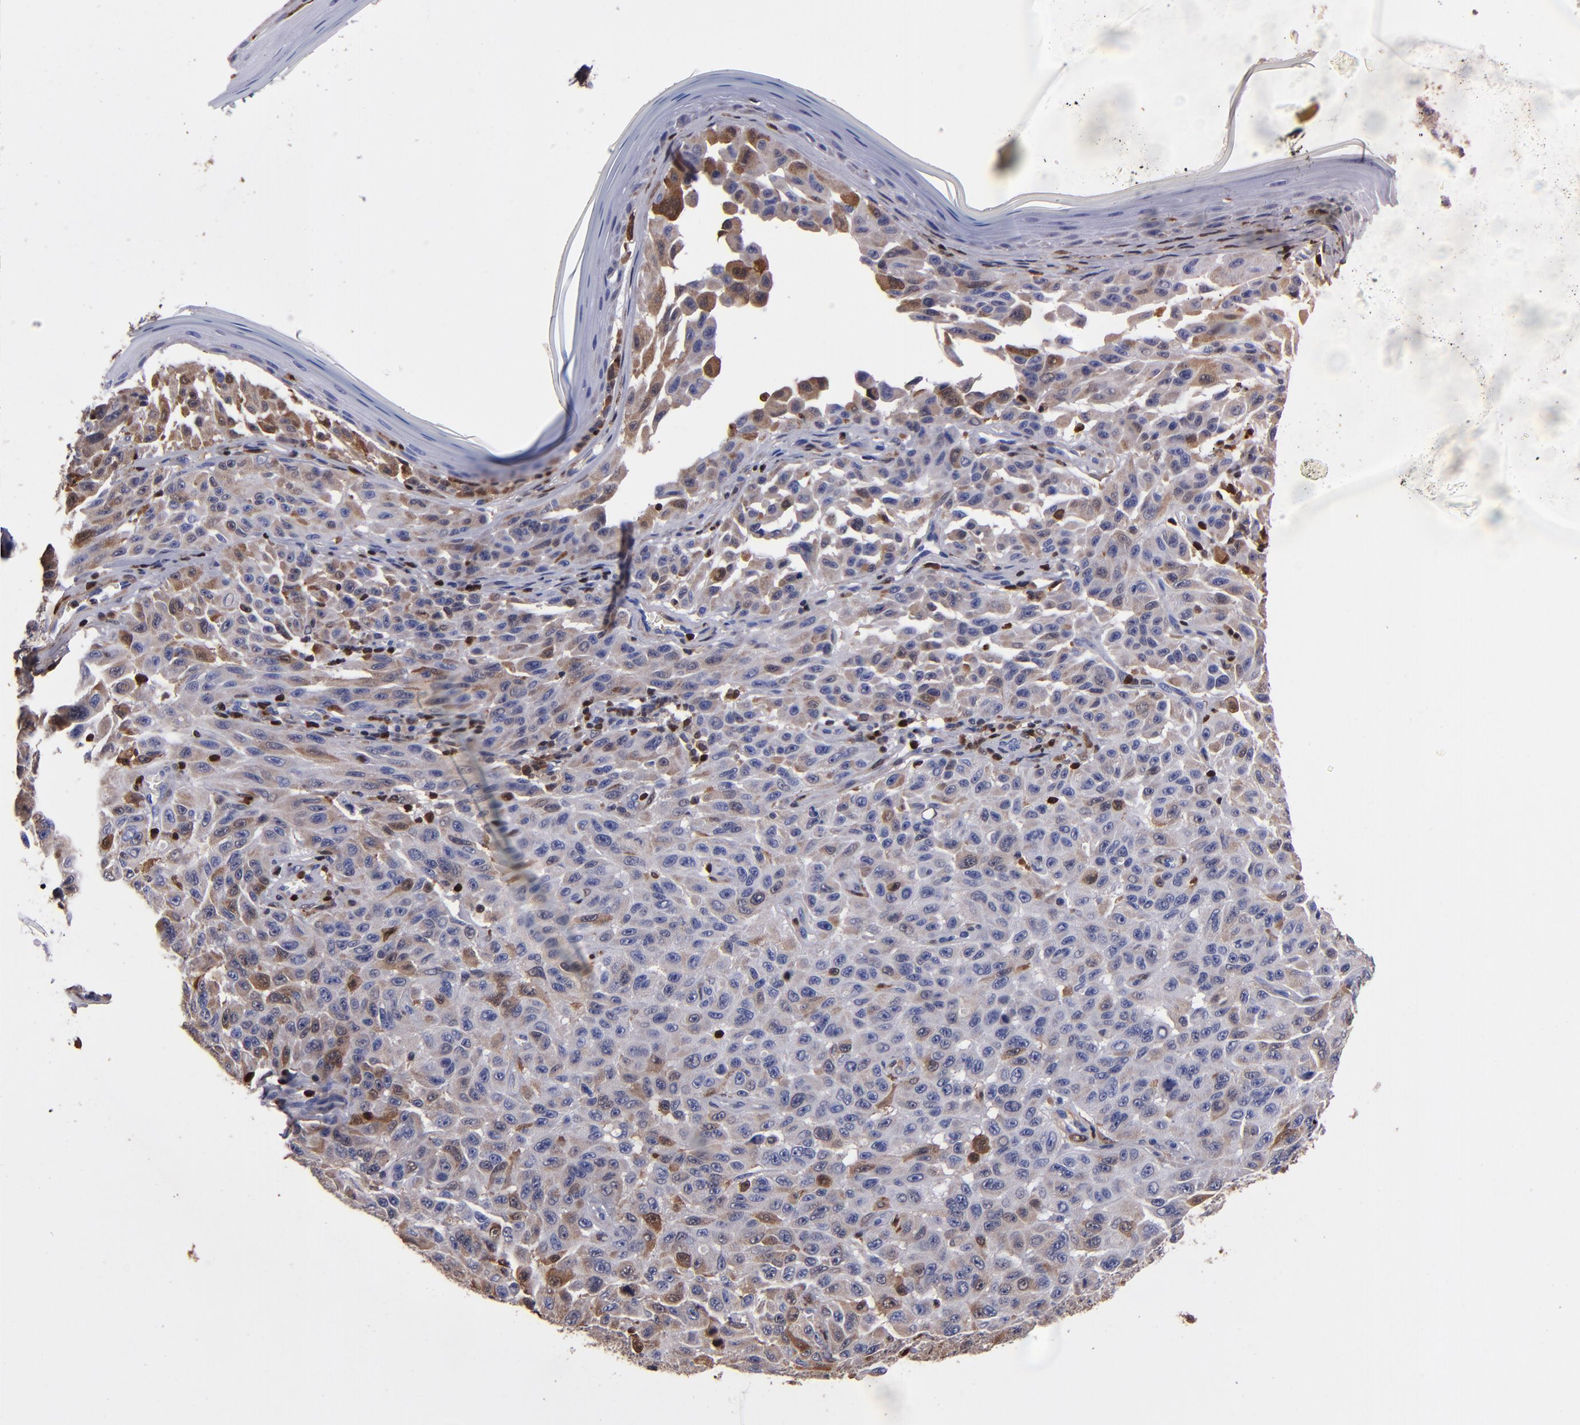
{"staining": {"intensity": "weak", "quantity": "<25%", "location": "cytoplasmic/membranous,nuclear"}, "tissue": "melanoma", "cell_type": "Tumor cells", "image_type": "cancer", "snomed": [{"axis": "morphology", "description": "Malignant melanoma, NOS"}, {"axis": "topography", "description": "Skin"}], "caption": "High magnification brightfield microscopy of malignant melanoma stained with DAB (3,3'-diaminobenzidine) (brown) and counterstained with hematoxylin (blue): tumor cells show no significant positivity.", "gene": "S100A4", "patient": {"sex": "male", "age": 30}}